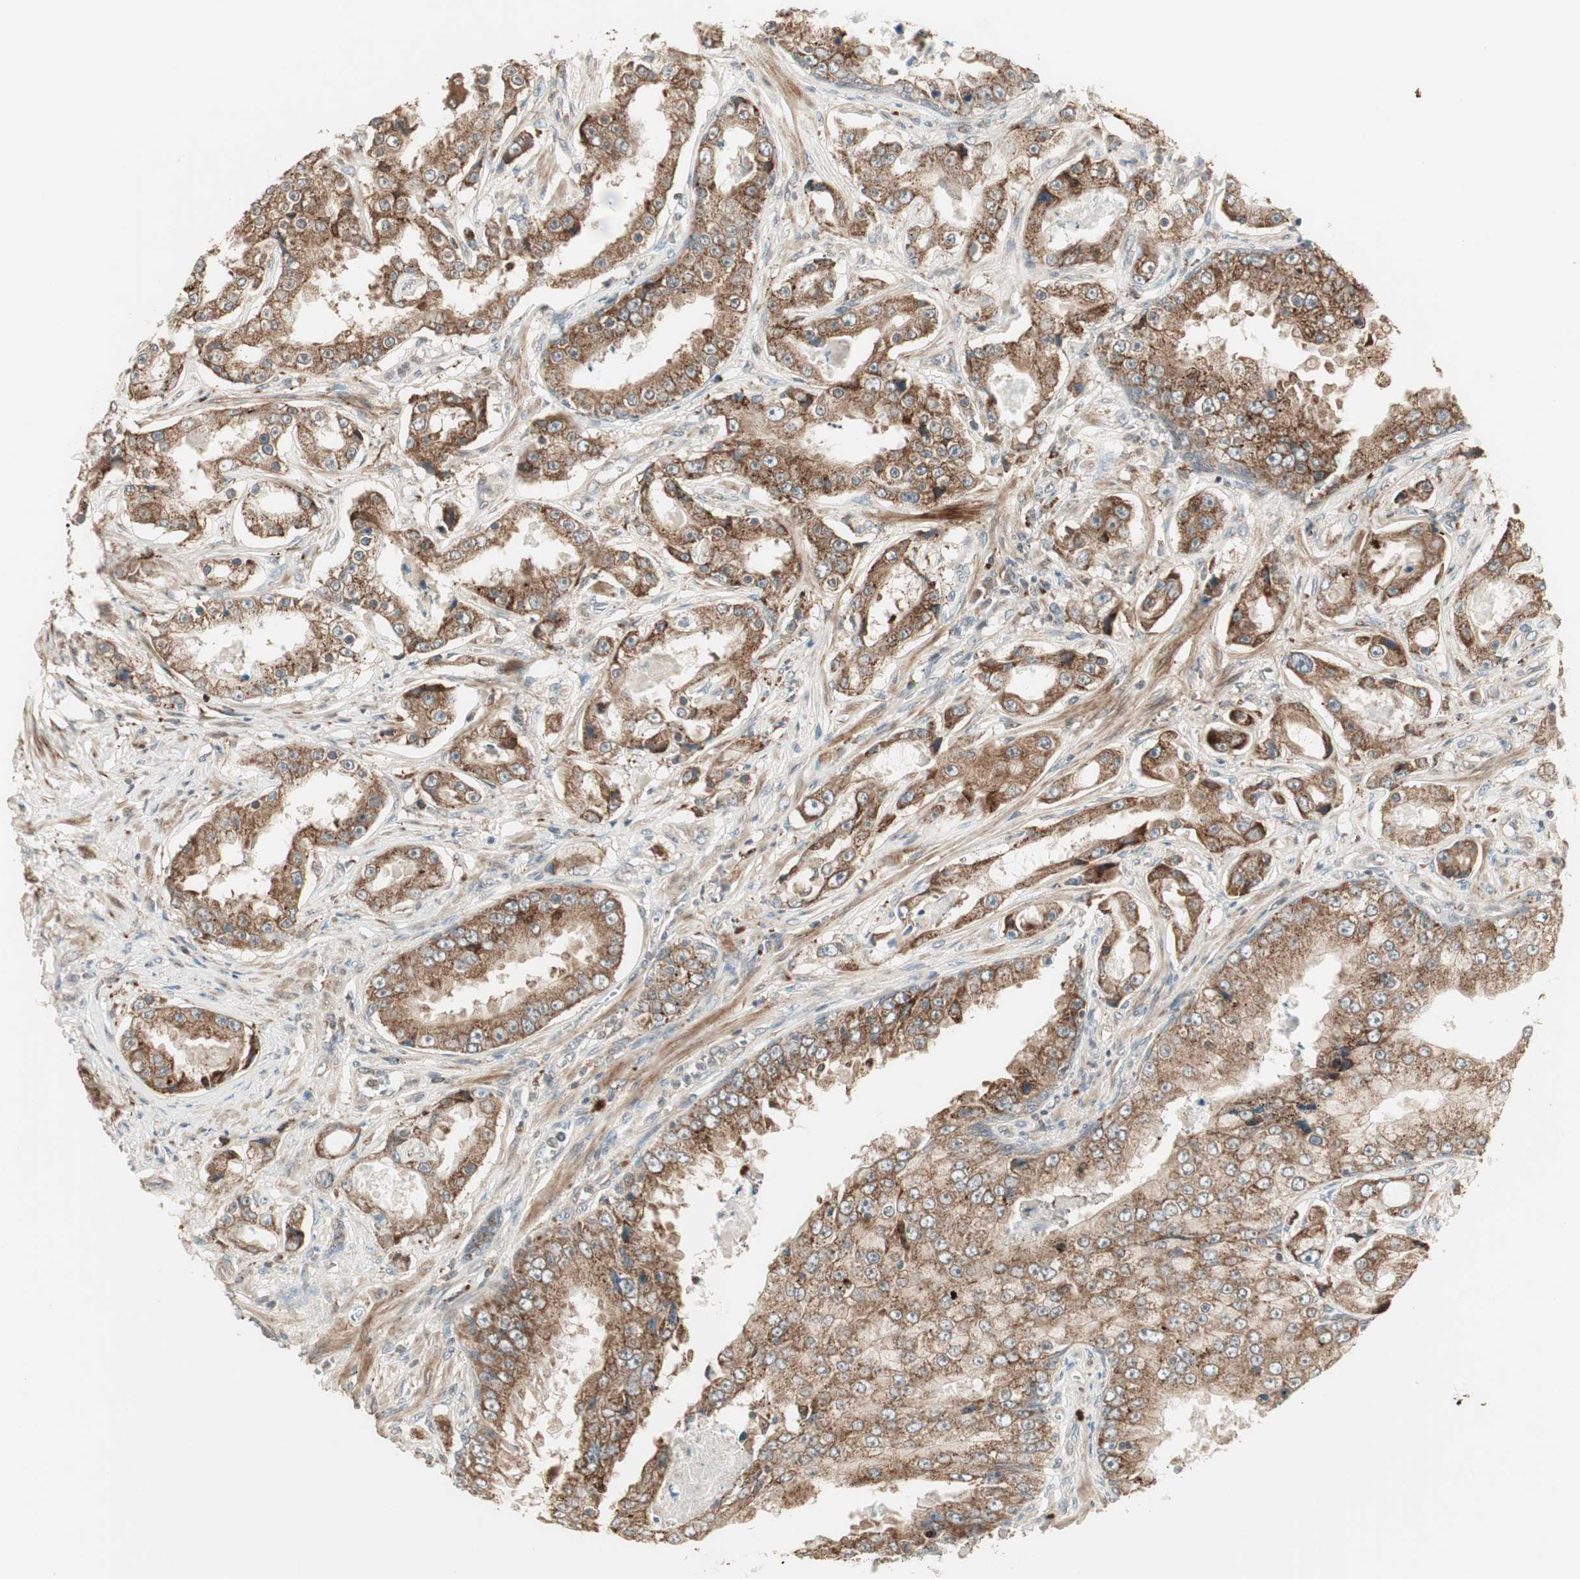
{"staining": {"intensity": "moderate", "quantity": ">75%", "location": "cytoplasmic/membranous"}, "tissue": "prostate cancer", "cell_type": "Tumor cells", "image_type": "cancer", "snomed": [{"axis": "morphology", "description": "Adenocarcinoma, High grade"}, {"axis": "topography", "description": "Prostate"}], "caption": "The photomicrograph exhibits staining of prostate cancer (adenocarcinoma (high-grade)), revealing moderate cytoplasmic/membranous protein expression (brown color) within tumor cells.", "gene": "SFRP1", "patient": {"sex": "male", "age": 73}}